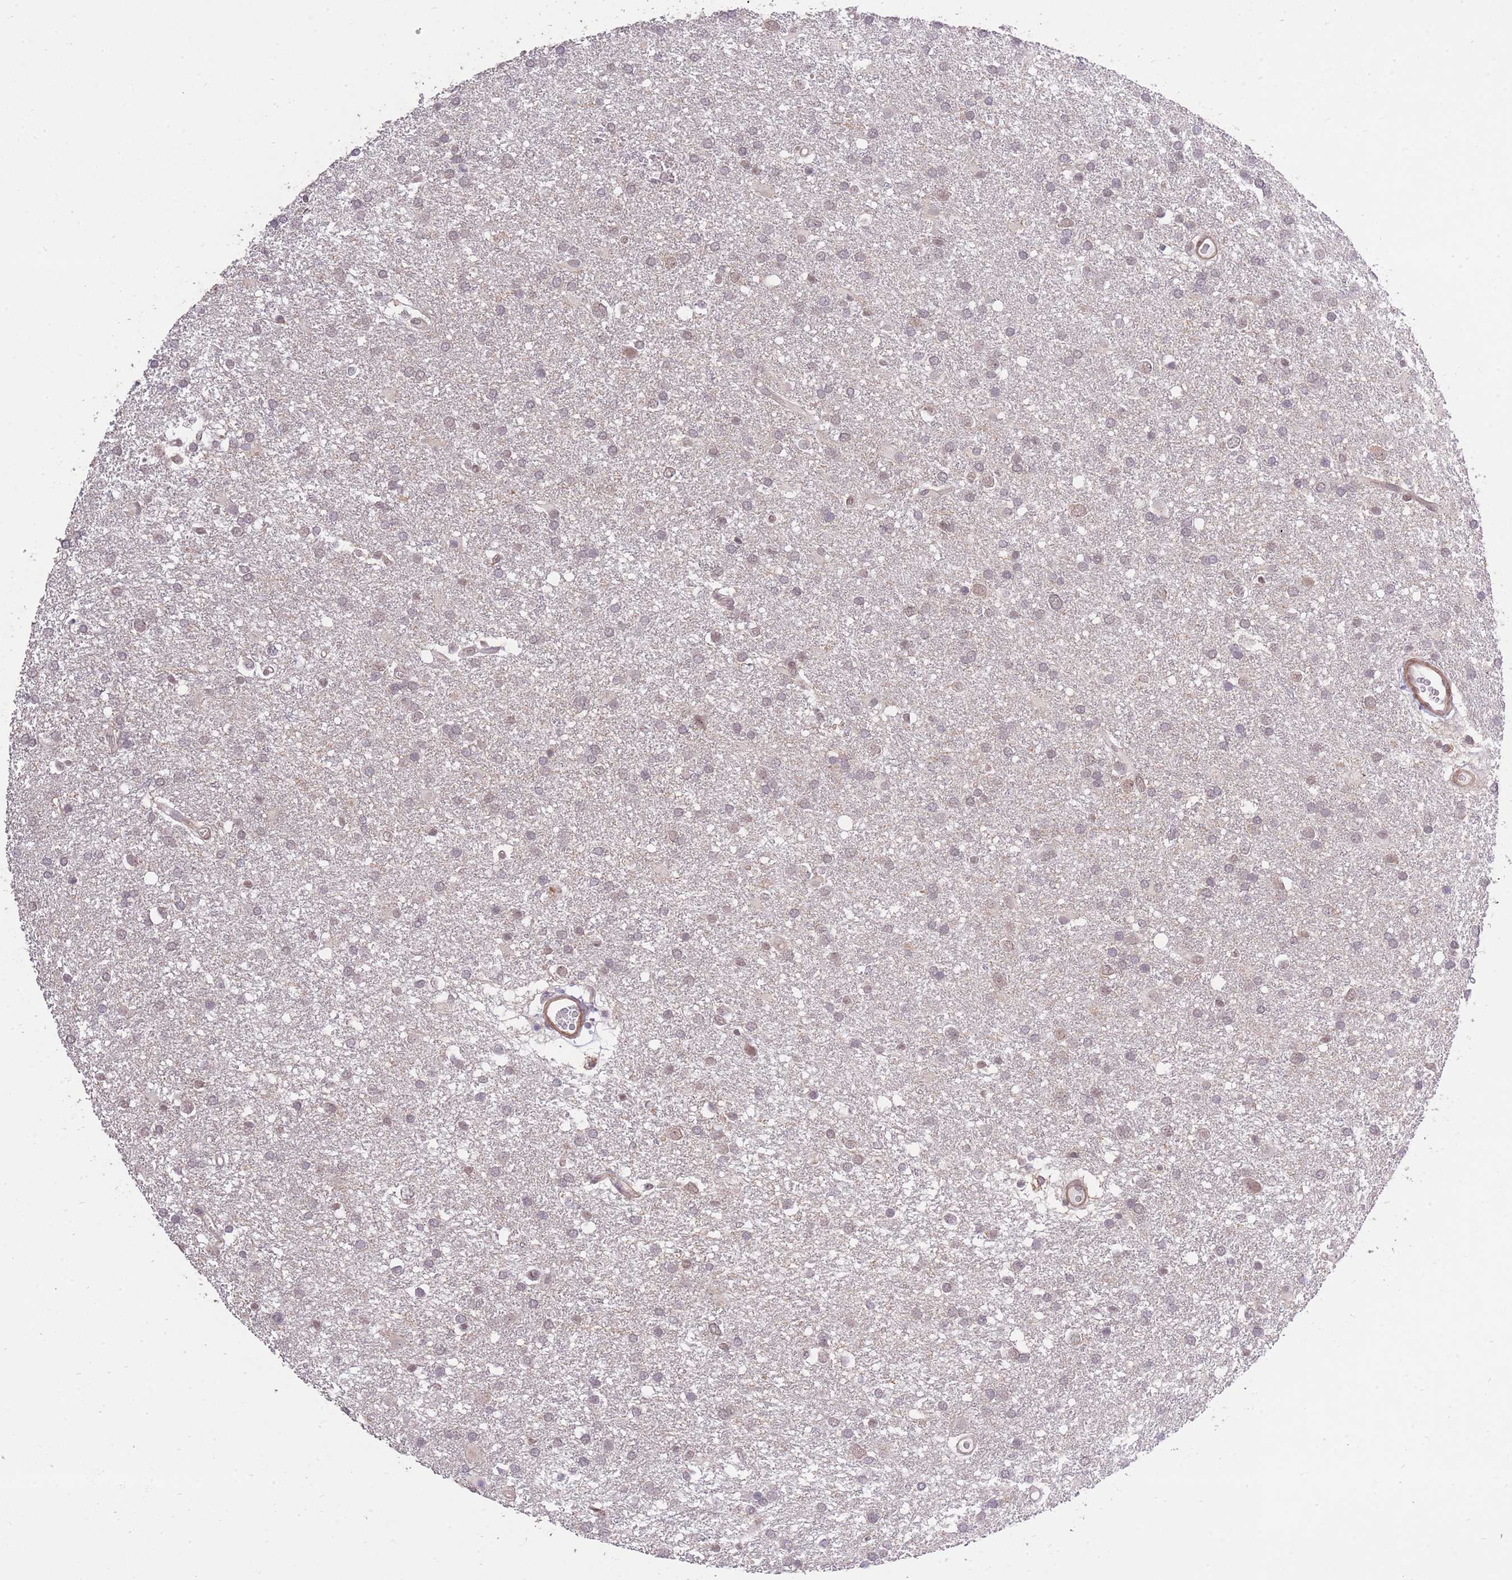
{"staining": {"intensity": "weak", "quantity": "<25%", "location": "cytoplasmic/membranous"}, "tissue": "glioma", "cell_type": "Tumor cells", "image_type": "cancer", "snomed": [{"axis": "morphology", "description": "Glioma, malignant, Low grade"}, {"axis": "topography", "description": "Brain"}], "caption": "Immunohistochemical staining of human malignant low-grade glioma displays no significant positivity in tumor cells.", "gene": "ELOA2", "patient": {"sex": "female", "age": 32}}